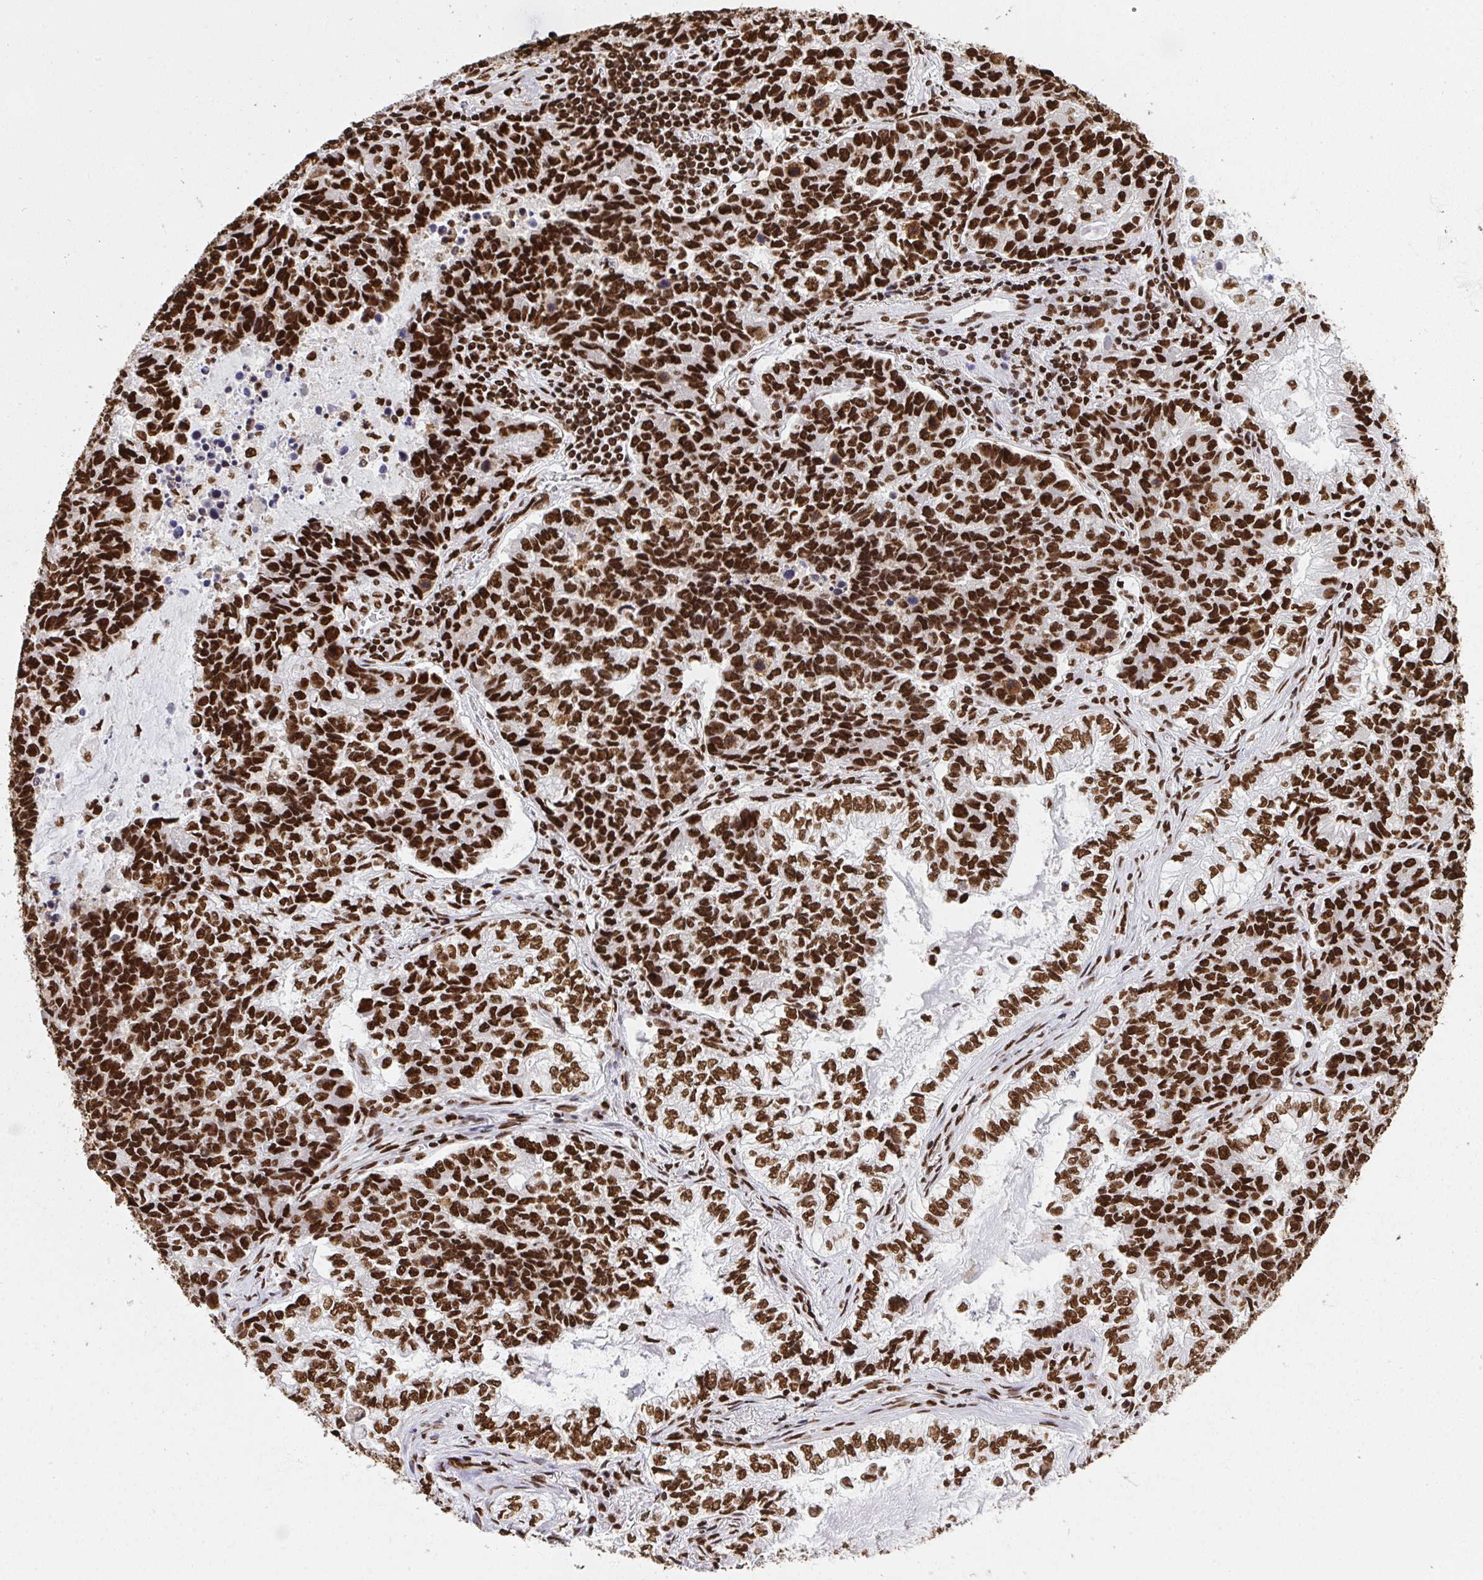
{"staining": {"intensity": "strong", "quantity": ">75%", "location": "nuclear"}, "tissue": "lung cancer", "cell_type": "Tumor cells", "image_type": "cancer", "snomed": [{"axis": "morphology", "description": "Adenocarcinoma, NOS"}, {"axis": "topography", "description": "Lymph node"}, {"axis": "topography", "description": "Lung"}], "caption": "About >75% of tumor cells in lung cancer (adenocarcinoma) display strong nuclear protein staining as visualized by brown immunohistochemical staining.", "gene": "HNRNPL", "patient": {"sex": "male", "age": 66}}